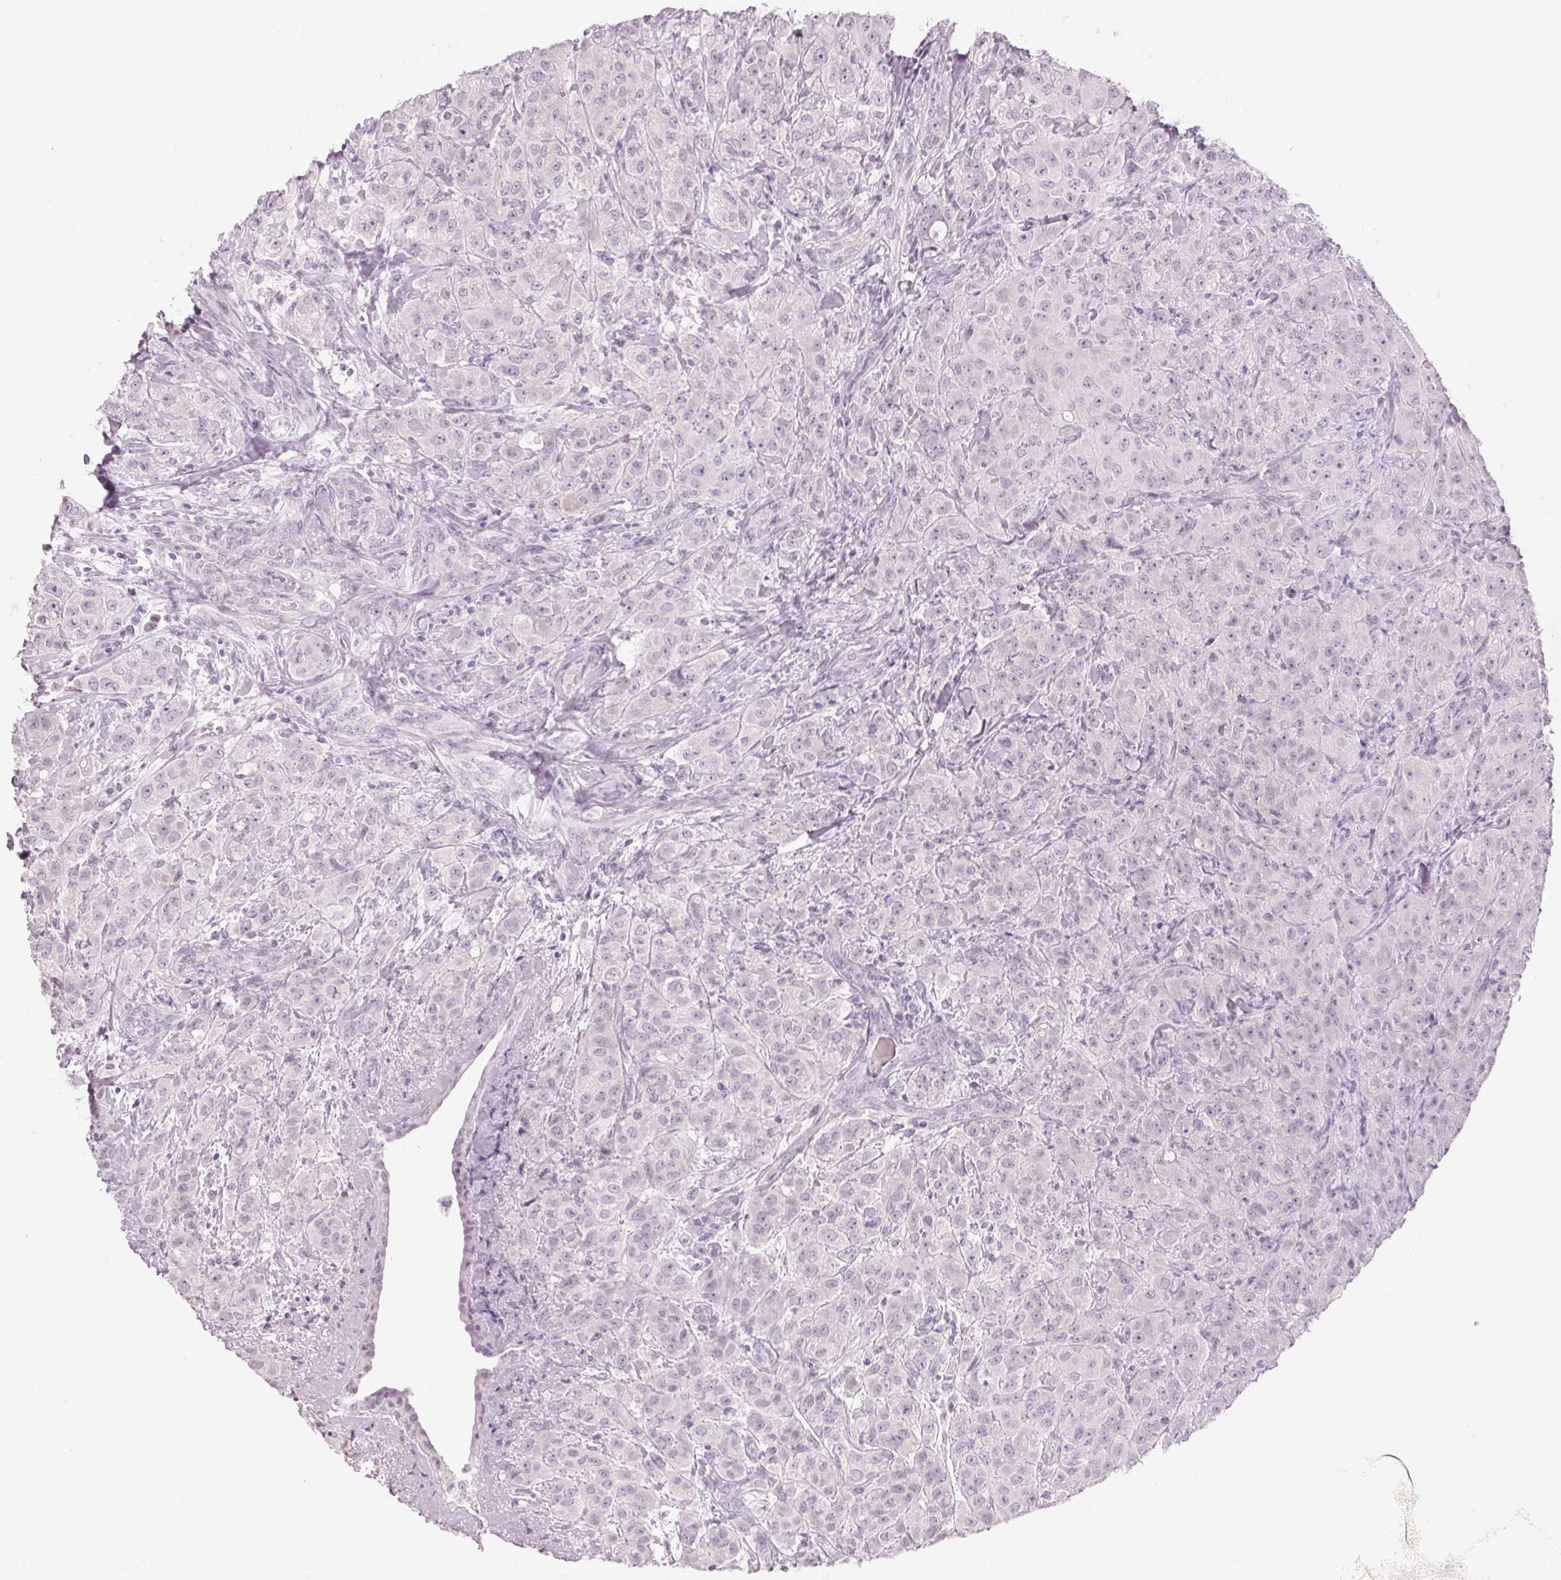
{"staining": {"intensity": "negative", "quantity": "none", "location": "none"}, "tissue": "breast cancer", "cell_type": "Tumor cells", "image_type": "cancer", "snomed": [{"axis": "morphology", "description": "Normal tissue, NOS"}, {"axis": "morphology", "description": "Duct carcinoma"}, {"axis": "topography", "description": "Breast"}], "caption": "There is no significant positivity in tumor cells of breast cancer. (DAB (3,3'-diaminobenzidine) immunohistochemistry (IHC), high magnification).", "gene": "ADAM20", "patient": {"sex": "female", "age": 43}}